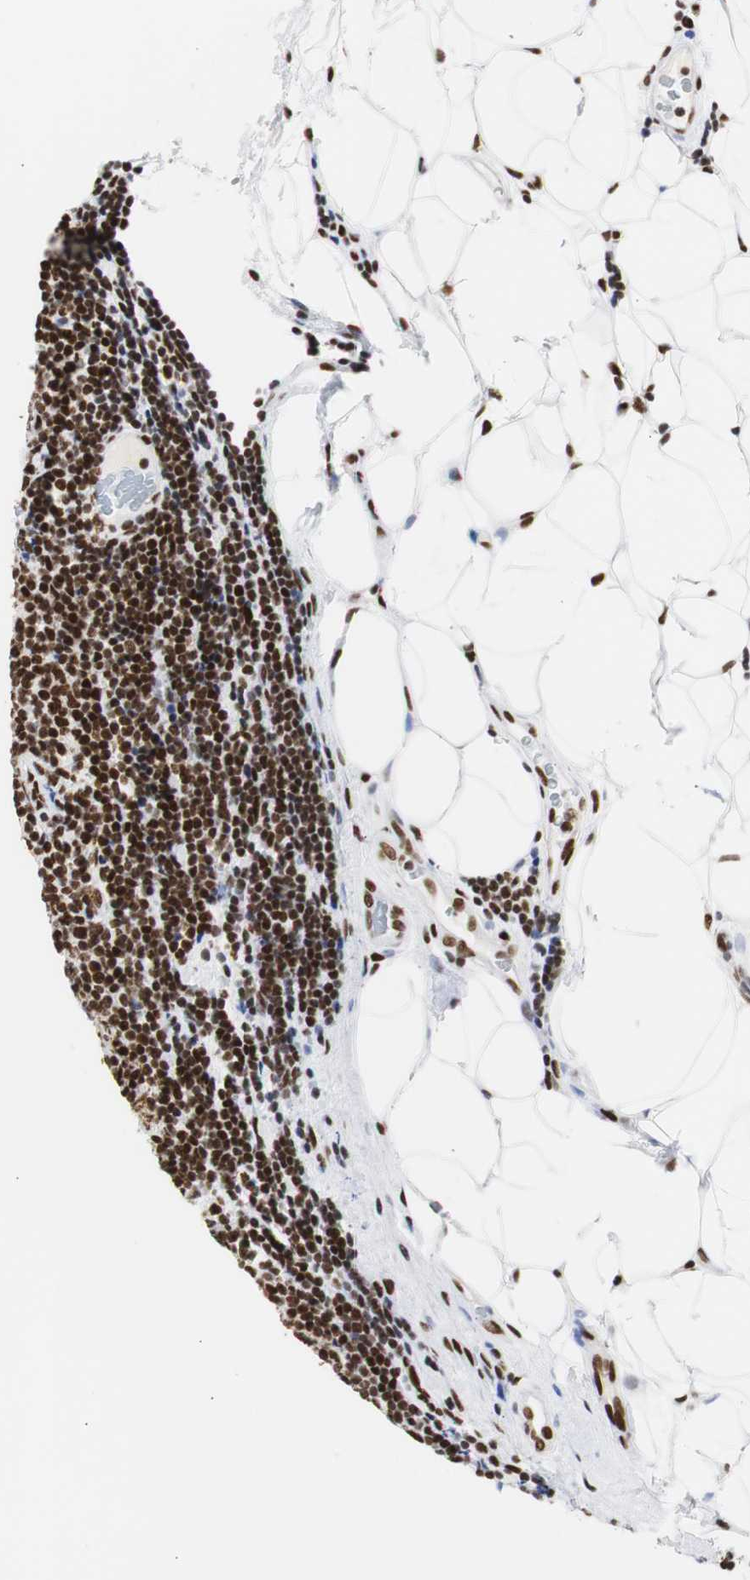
{"staining": {"intensity": "strong", "quantity": ">75%", "location": "nuclear"}, "tissue": "lymphoma", "cell_type": "Tumor cells", "image_type": "cancer", "snomed": [{"axis": "morphology", "description": "Malignant lymphoma, non-Hodgkin's type, Low grade"}, {"axis": "topography", "description": "Lymph node"}], "caption": "Immunohistochemical staining of human lymphoma demonstrates high levels of strong nuclear expression in approximately >75% of tumor cells. (DAB = brown stain, brightfield microscopy at high magnification).", "gene": "HNRNPH2", "patient": {"sex": "male", "age": 83}}